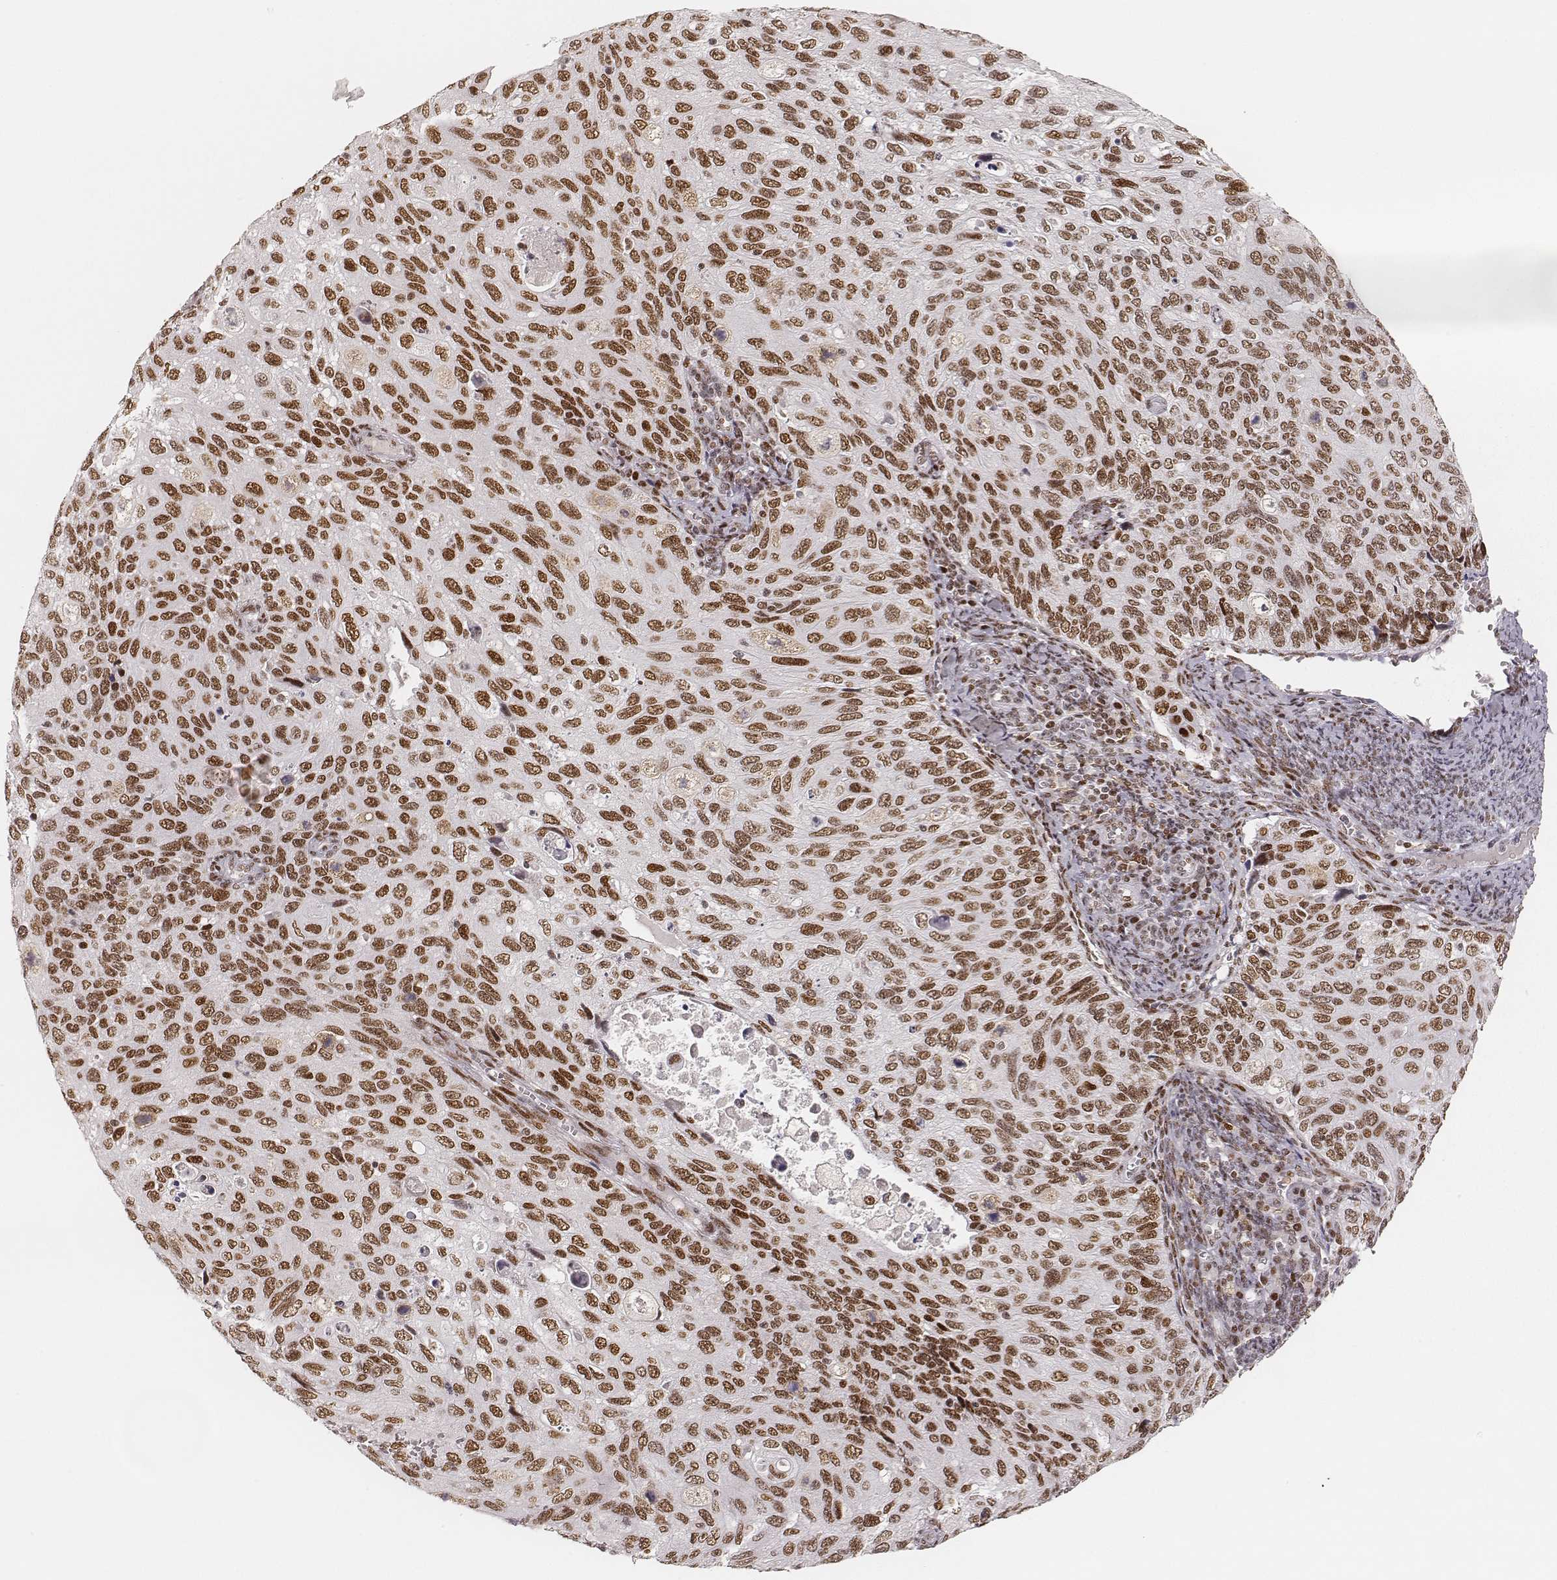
{"staining": {"intensity": "moderate", "quantity": ">75%", "location": "nuclear"}, "tissue": "cervical cancer", "cell_type": "Tumor cells", "image_type": "cancer", "snomed": [{"axis": "morphology", "description": "Squamous cell carcinoma, NOS"}, {"axis": "topography", "description": "Cervix"}], "caption": "A brown stain shows moderate nuclear positivity of a protein in squamous cell carcinoma (cervical) tumor cells.", "gene": "HNRNPC", "patient": {"sex": "female", "age": 70}}